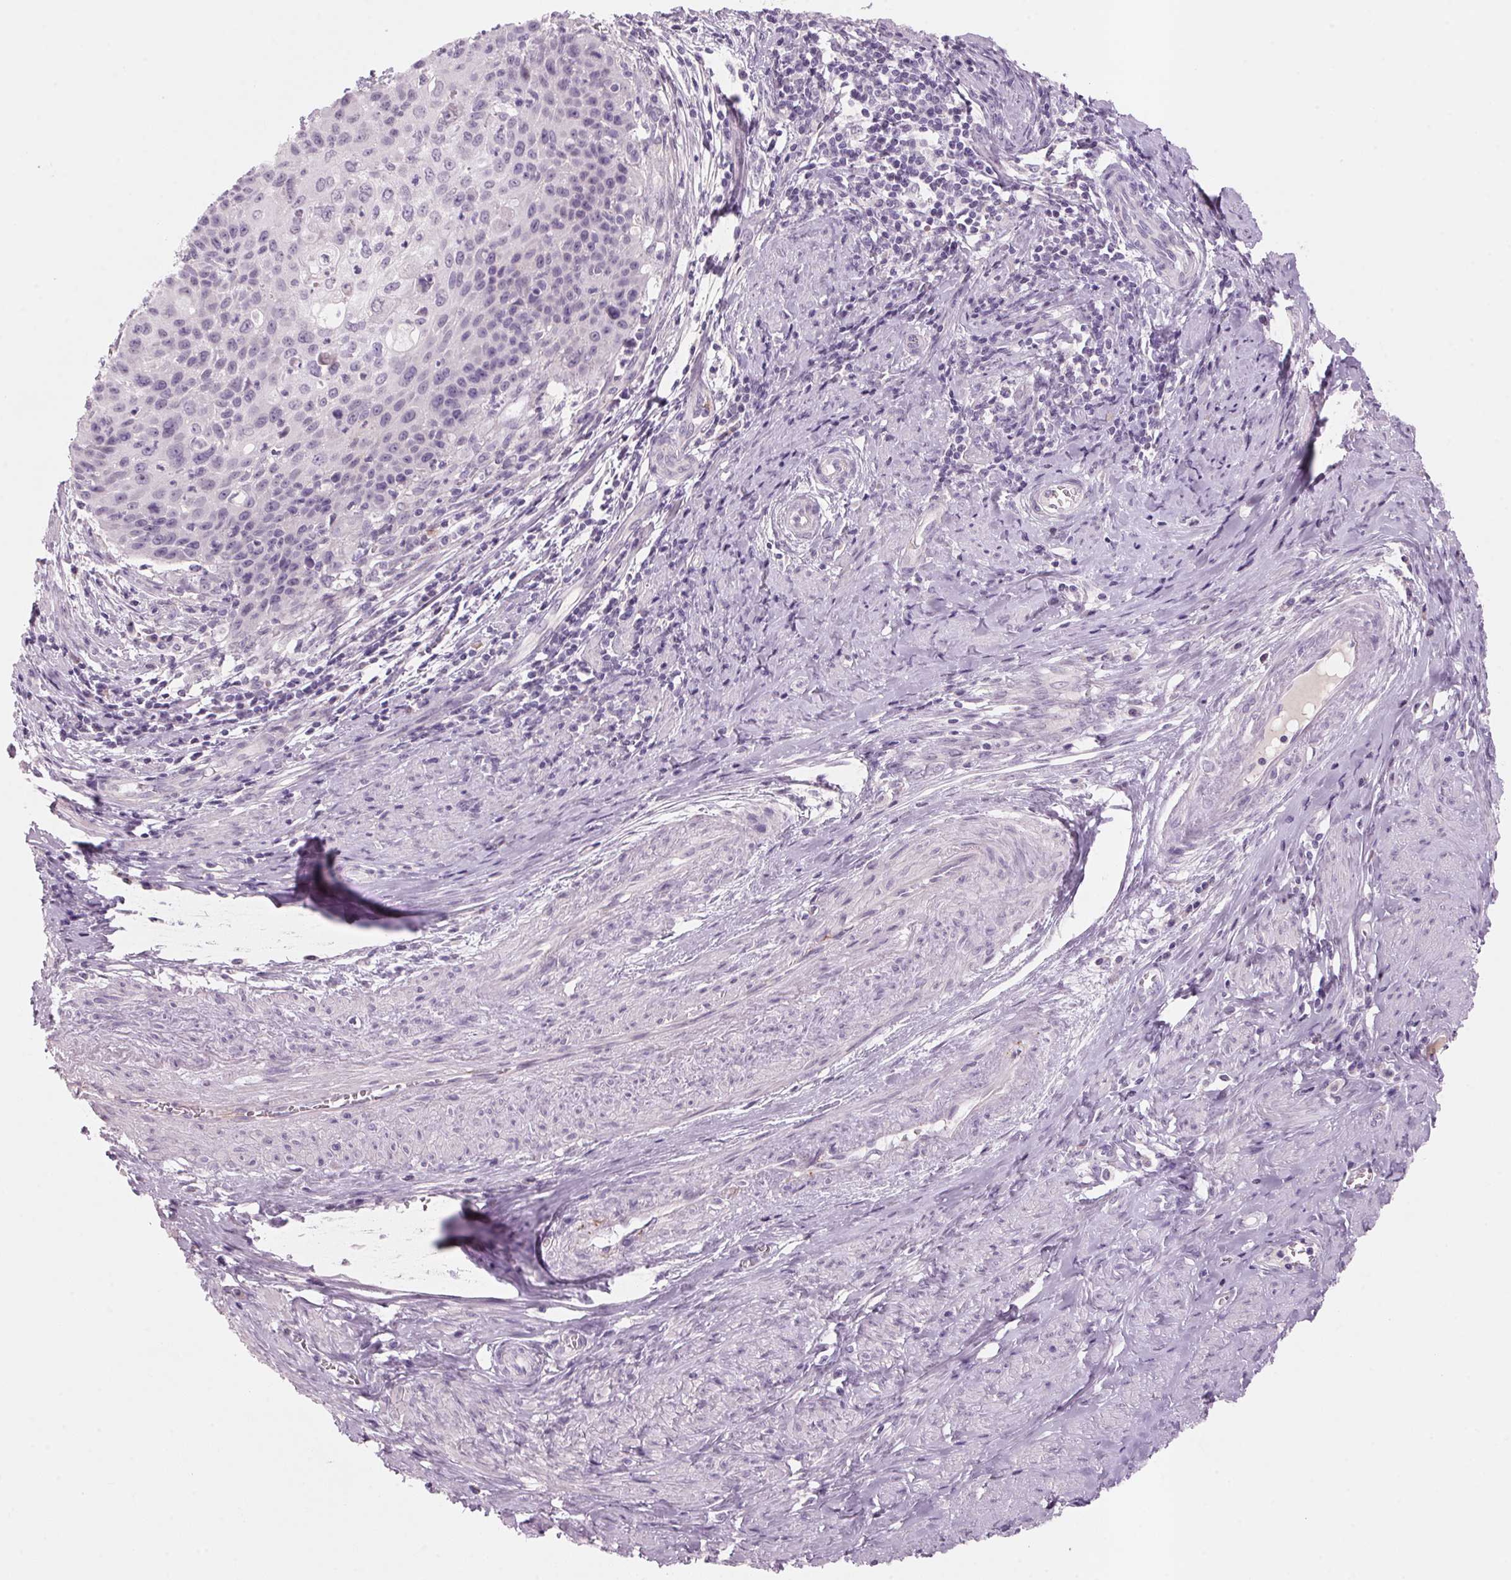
{"staining": {"intensity": "negative", "quantity": "none", "location": "none"}, "tissue": "cervical cancer", "cell_type": "Tumor cells", "image_type": "cancer", "snomed": [{"axis": "morphology", "description": "Squamous cell carcinoma, NOS"}, {"axis": "topography", "description": "Cervix"}], "caption": "A high-resolution histopathology image shows immunohistochemistry (IHC) staining of cervical cancer (squamous cell carcinoma), which shows no significant expression in tumor cells.", "gene": "ADAM20", "patient": {"sex": "female", "age": 65}}